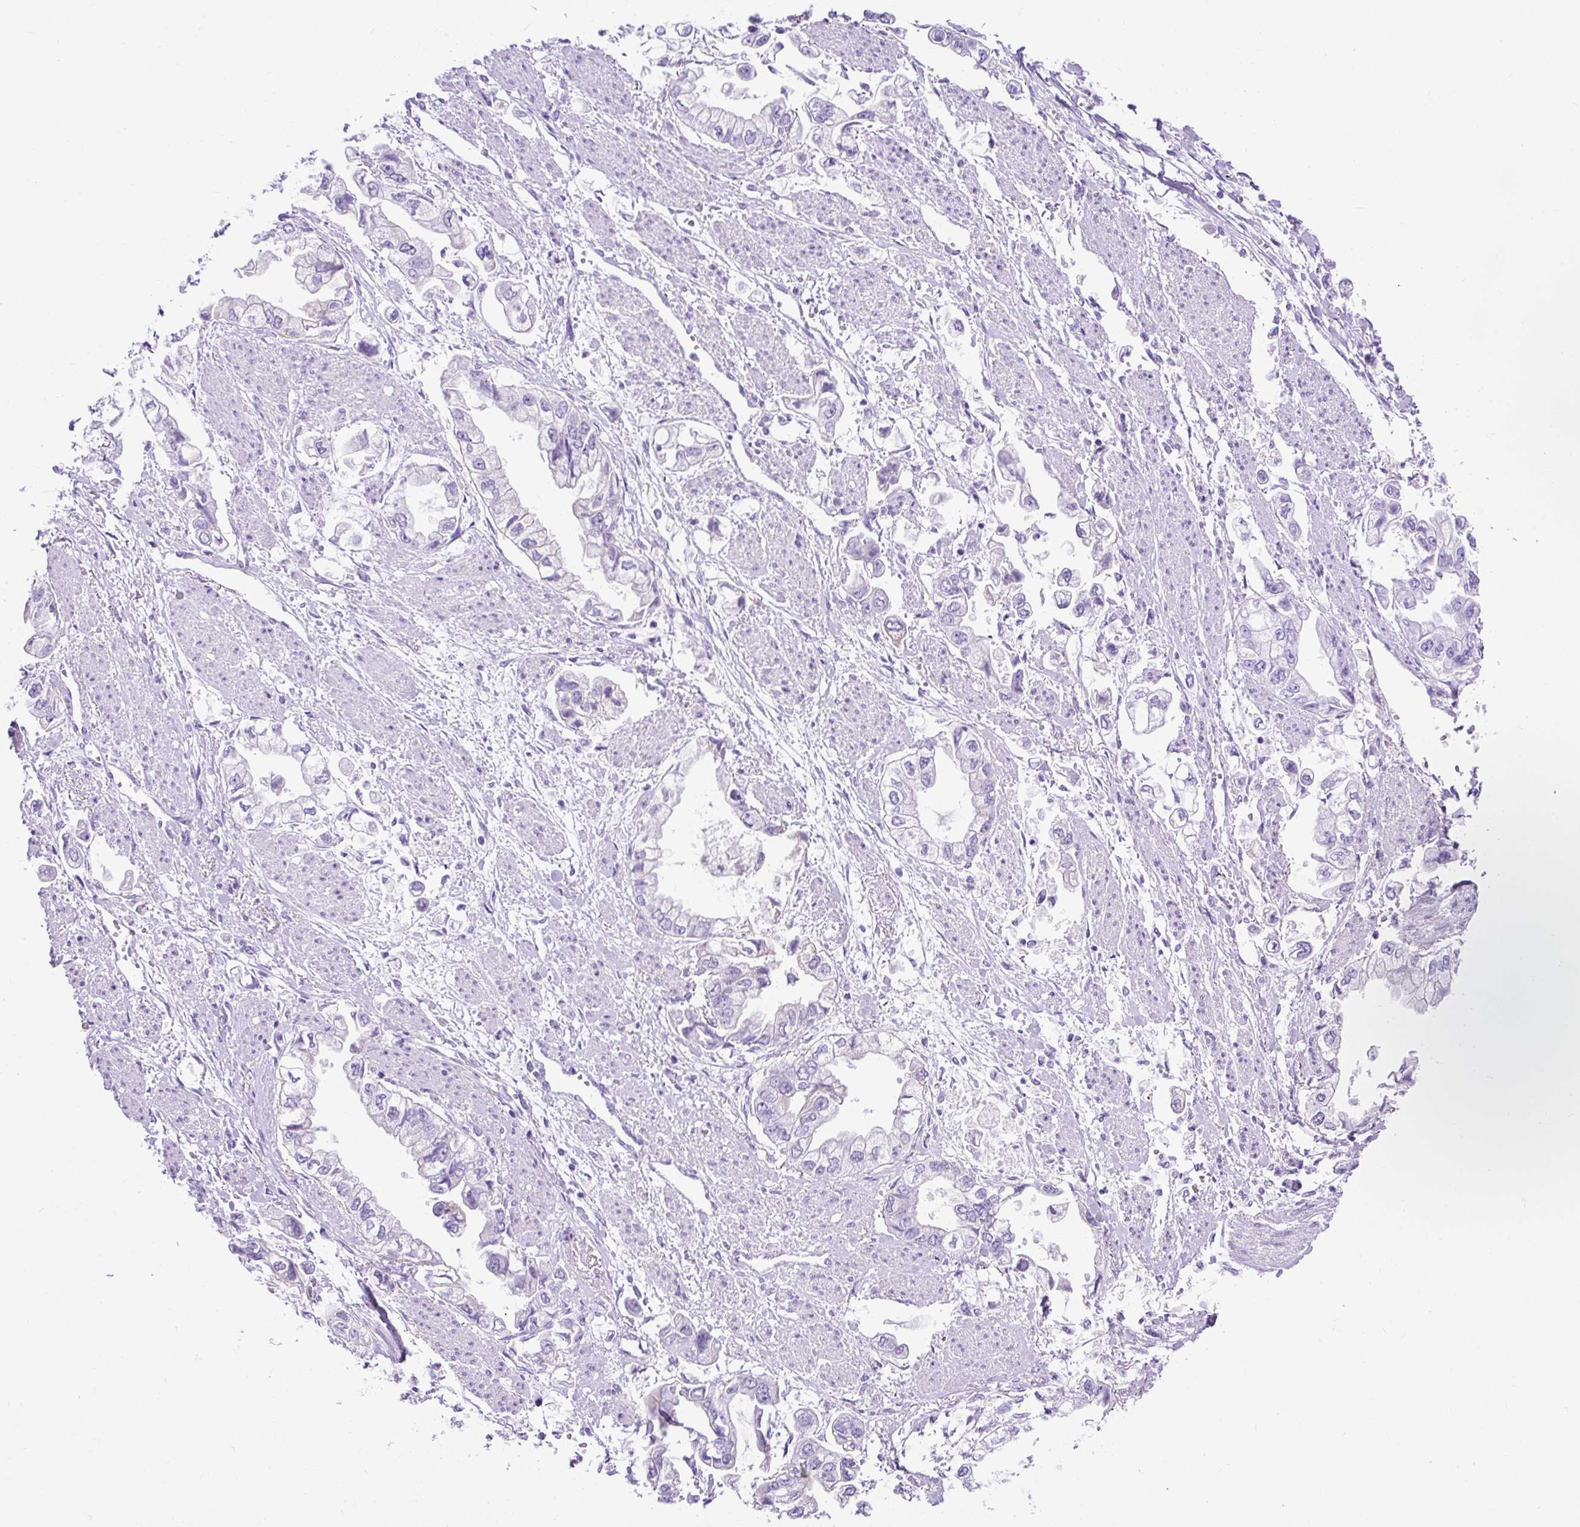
{"staining": {"intensity": "negative", "quantity": "none", "location": "none"}, "tissue": "stomach cancer", "cell_type": "Tumor cells", "image_type": "cancer", "snomed": [{"axis": "morphology", "description": "Adenocarcinoma, NOS"}, {"axis": "topography", "description": "Stomach"}], "caption": "This histopathology image is of stomach cancer stained with IHC to label a protein in brown with the nuclei are counter-stained blue. There is no expression in tumor cells.", "gene": "KRT12", "patient": {"sex": "male", "age": 62}}